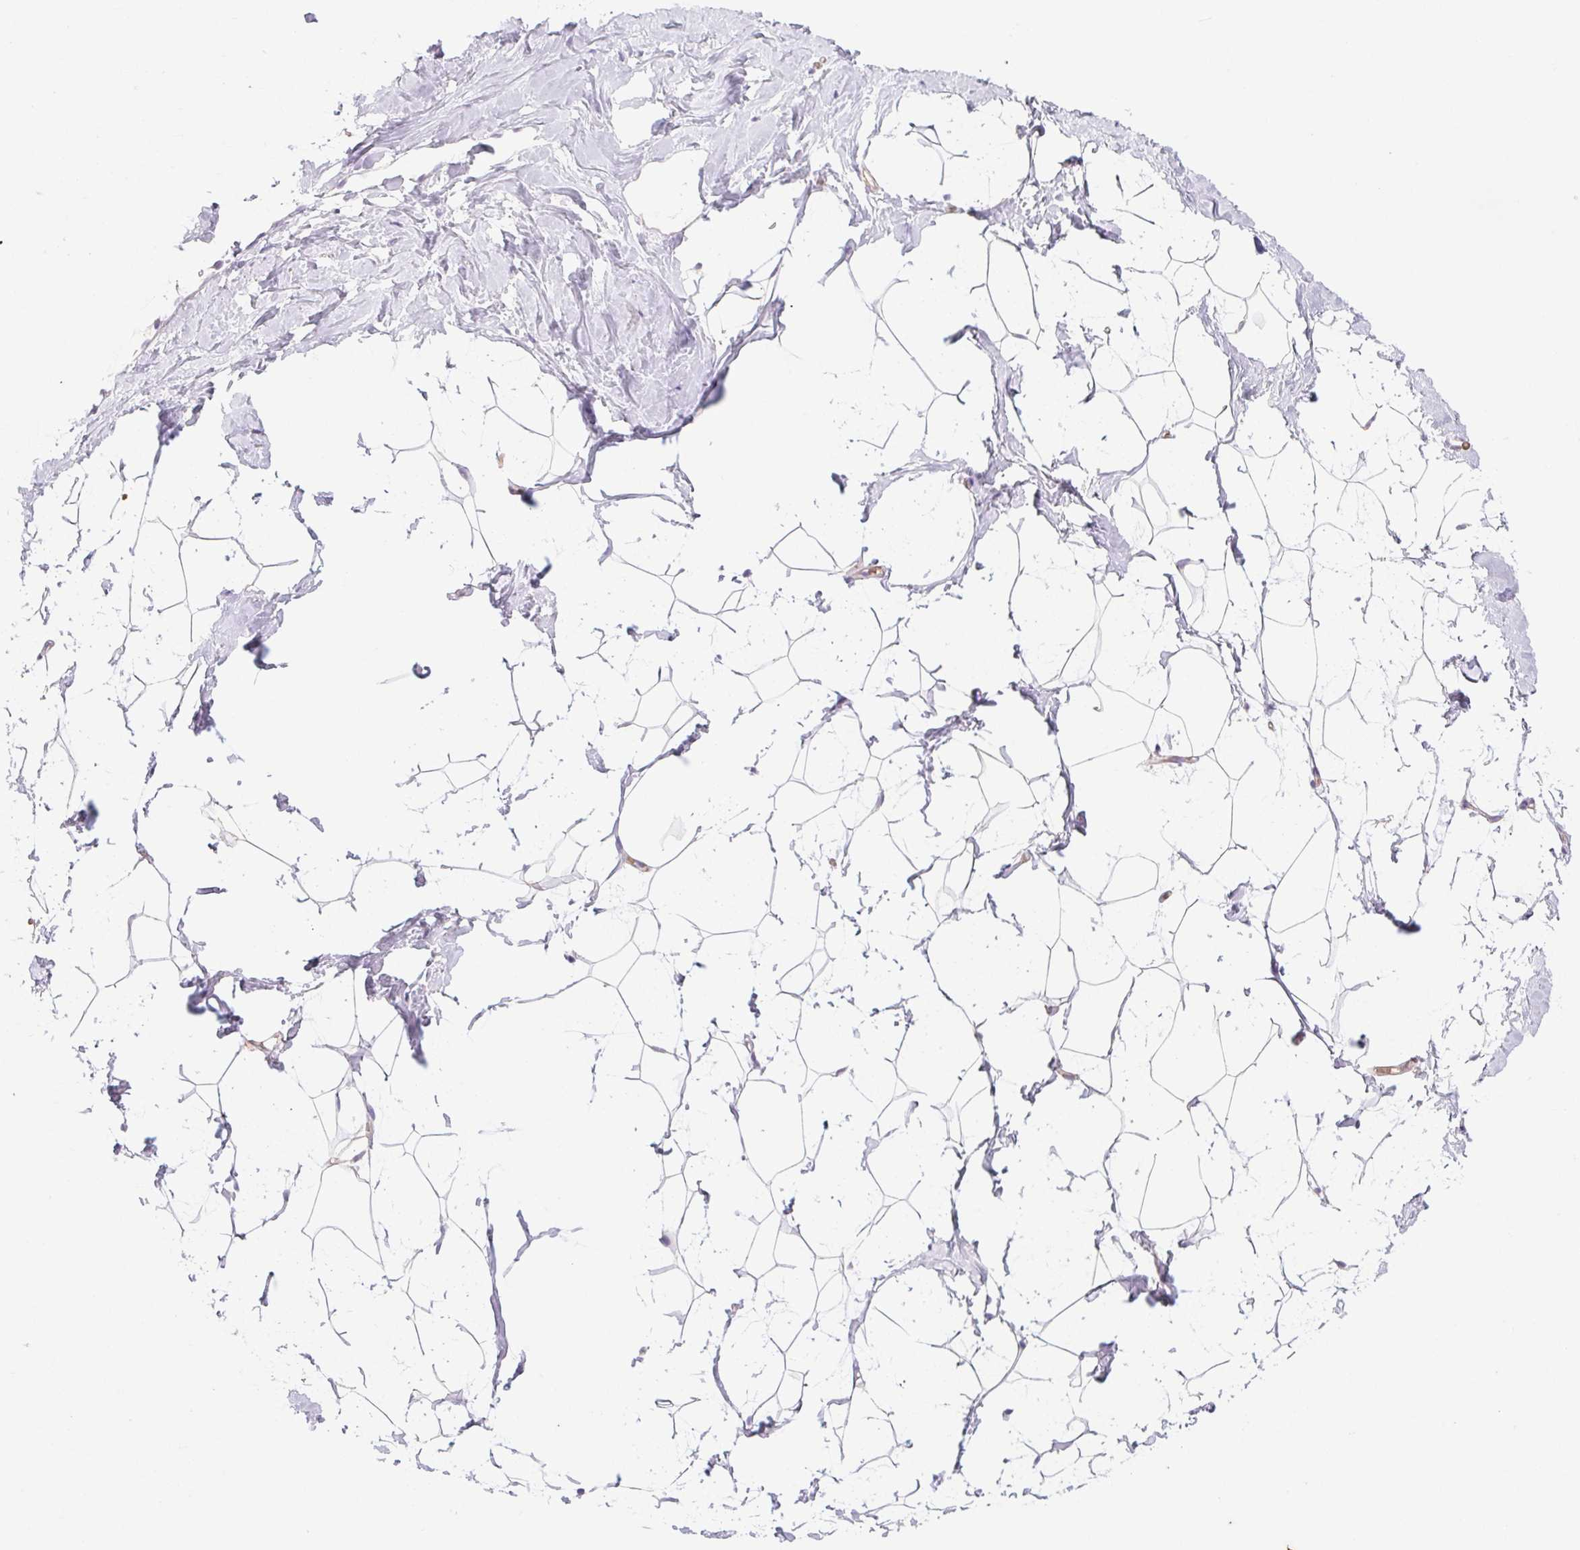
{"staining": {"intensity": "negative", "quantity": "none", "location": "none"}, "tissue": "breast", "cell_type": "Adipocytes", "image_type": "normal", "snomed": [{"axis": "morphology", "description": "Normal tissue, NOS"}, {"axis": "topography", "description": "Breast"}], "caption": "IHC micrograph of unremarkable breast stained for a protein (brown), which displays no positivity in adipocytes.", "gene": "IGFL3", "patient": {"sex": "female", "age": 32}}